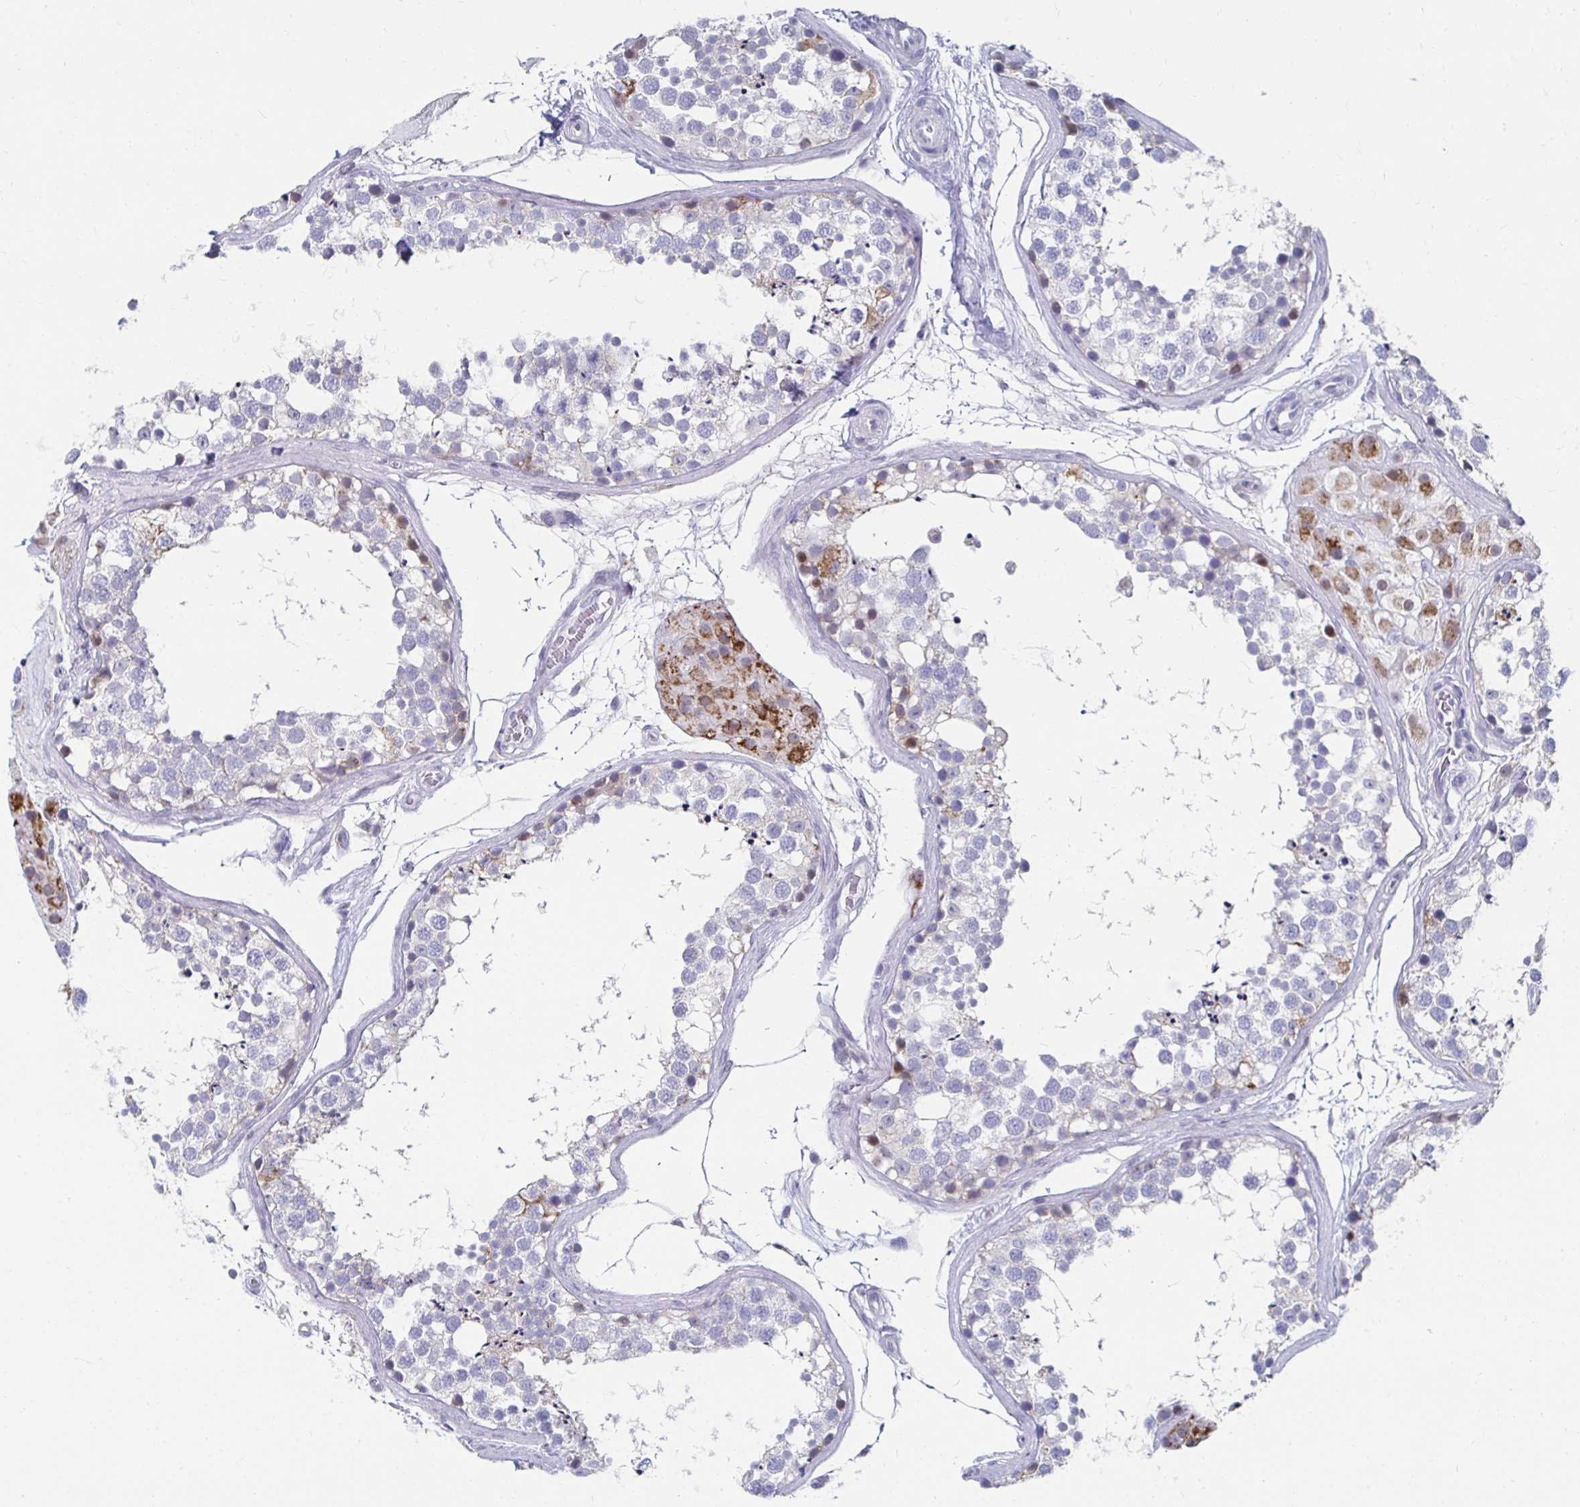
{"staining": {"intensity": "weak", "quantity": "<25%", "location": "cytoplasmic/membranous"}, "tissue": "testis", "cell_type": "Cells in seminiferous ducts", "image_type": "normal", "snomed": [{"axis": "morphology", "description": "Normal tissue, NOS"}, {"axis": "morphology", "description": "Seminoma, NOS"}, {"axis": "topography", "description": "Testis"}], "caption": "High power microscopy photomicrograph of an immunohistochemistry (IHC) photomicrograph of normal testis, revealing no significant positivity in cells in seminiferous ducts. Brightfield microscopy of IHC stained with DAB (3,3'-diaminobenzidine) (brown) and hematoxylin (blue), captured at high magnification.", "gene": "NOCT", "patient": {"sex": "male", "age": 65}}